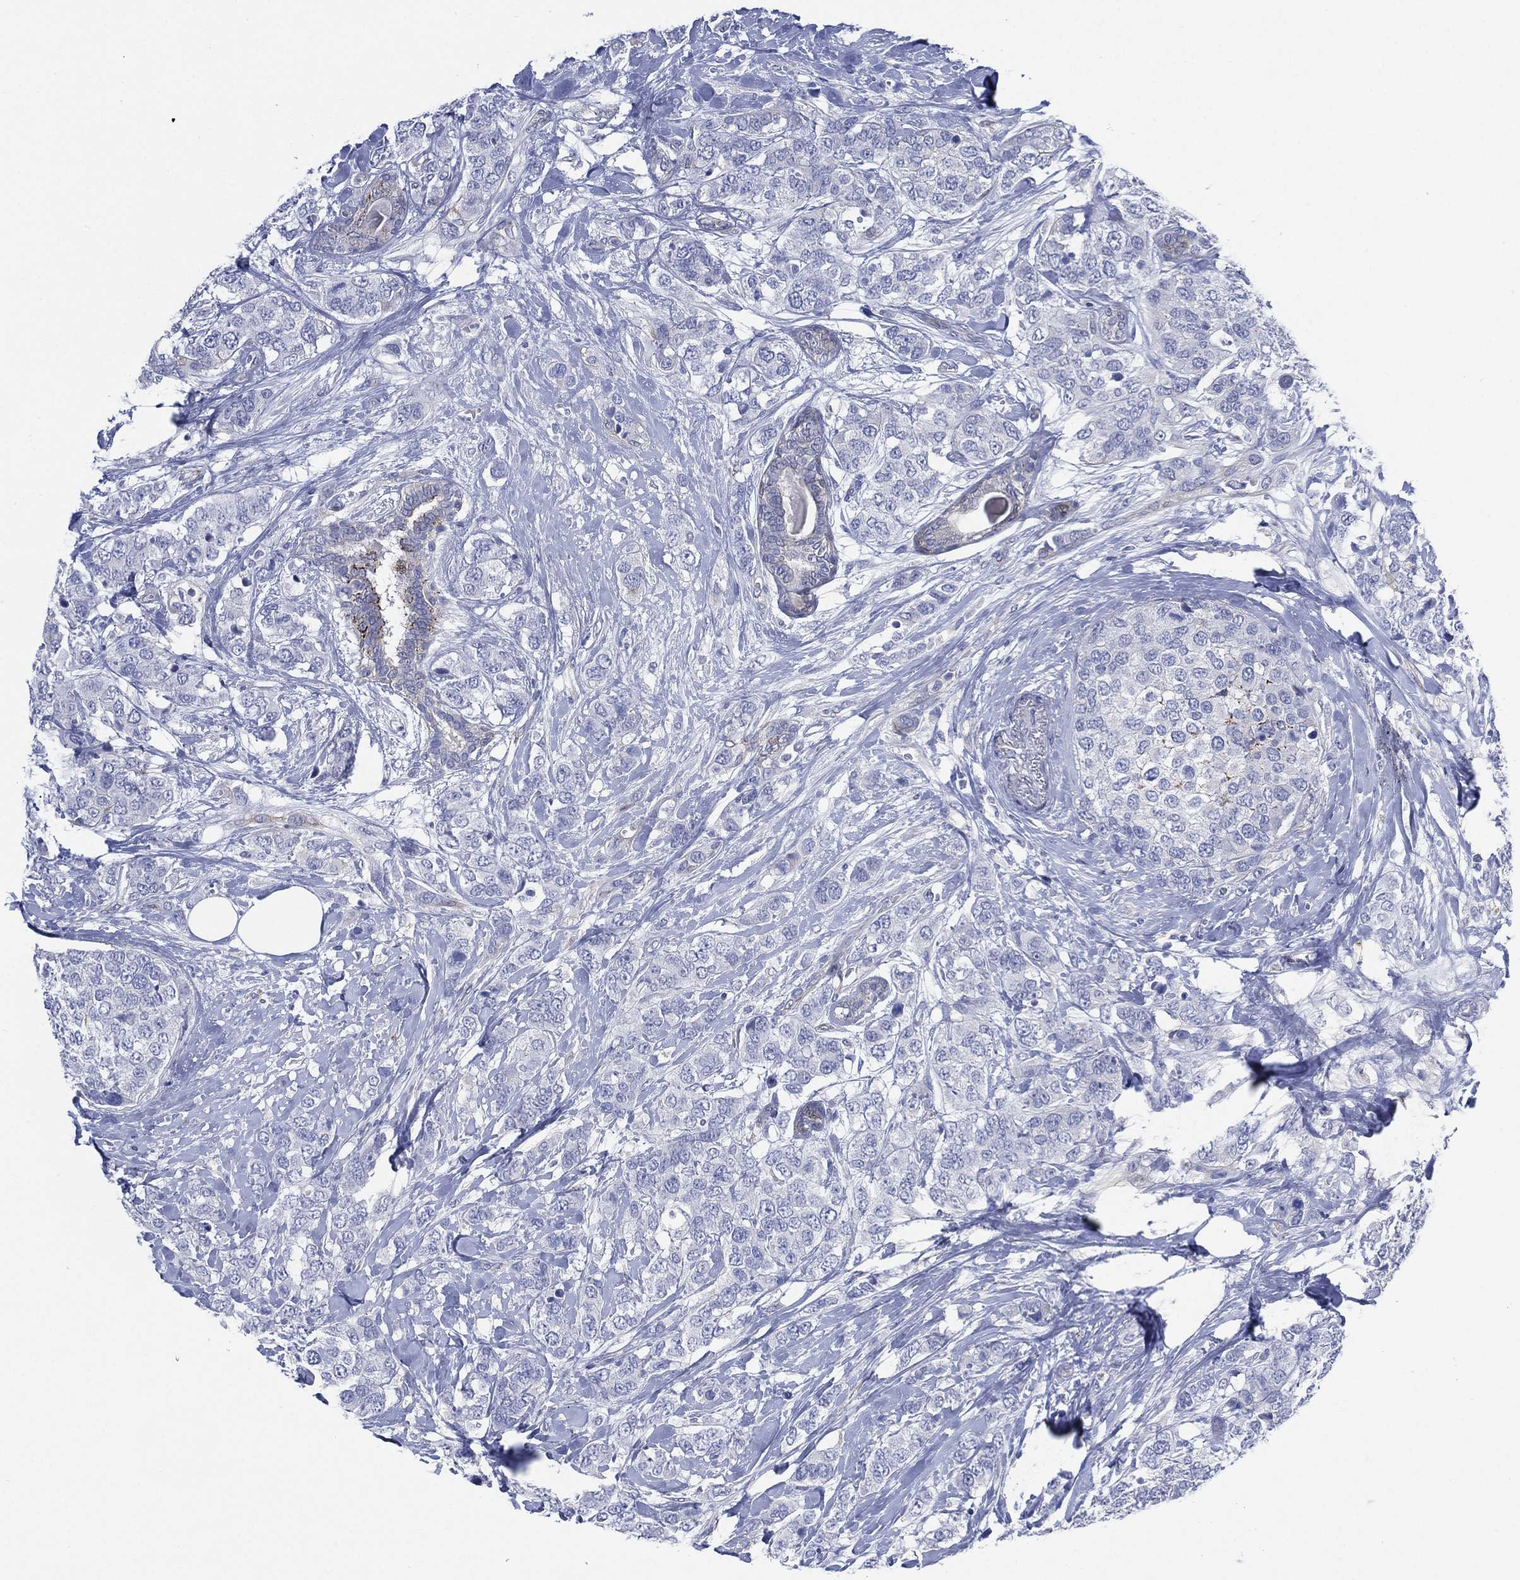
{"staining": {"intensity": "negative", "quantity": "none", "location": "none"}, "tissue": "breast cancer", "cell_type": "Tumor cells", "image_type": "cancer", "snomed": [{"axis": "morphology", "description": "Lobular carcinoma"}, {"axis": "topography", "description": "Breast"}], "caption": "The micrograph displays no staining of tumor cells in breast lobular carcinoma. (DAB immunohistochemistry (IHC) with hematoxylin counter stain).", "gene": "C5orf46", "patient": {"sex": "female", "age": 59}}